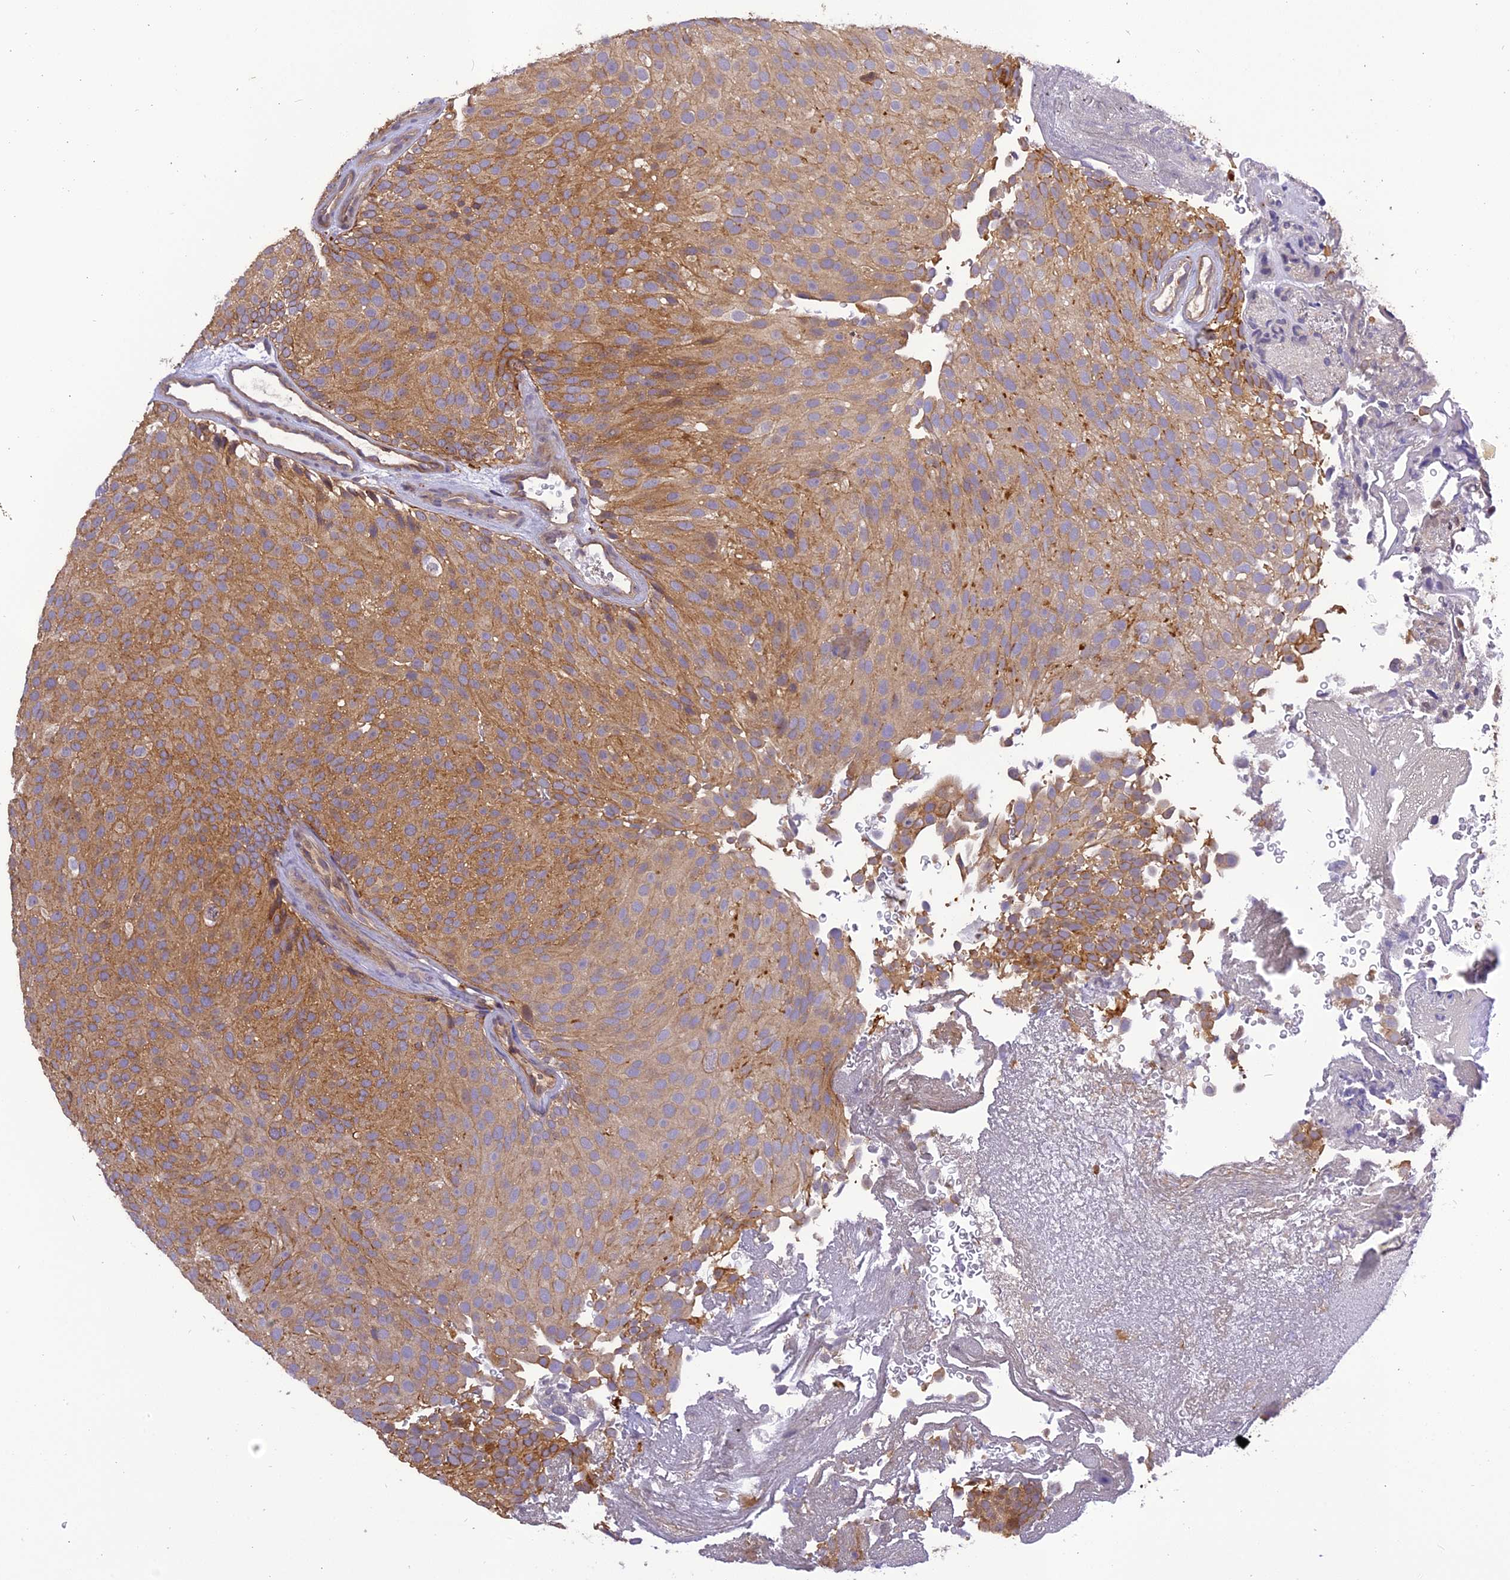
{"staining": {"intensity": "moderate", "quantity": ">75%", "location": "cytoplasmic/membranous"}, "tissue": "urothelial cancer", "cell_type": "Tumor cells", "image_type": "cancer", "snomed": [{"axis": "morphology", "description": "Urothelial carcinoma, Low grade"}, {"axis": "topography", "description": "Urinary bladder"}], "caption": "This is a micrograph of IHC staining of urothelial cancer, which shows moderate expression in the cytoplasmic/membranous of tumor cells.", "gene": "FNIP2", "patient": {"sex": "male", "age": 78}}